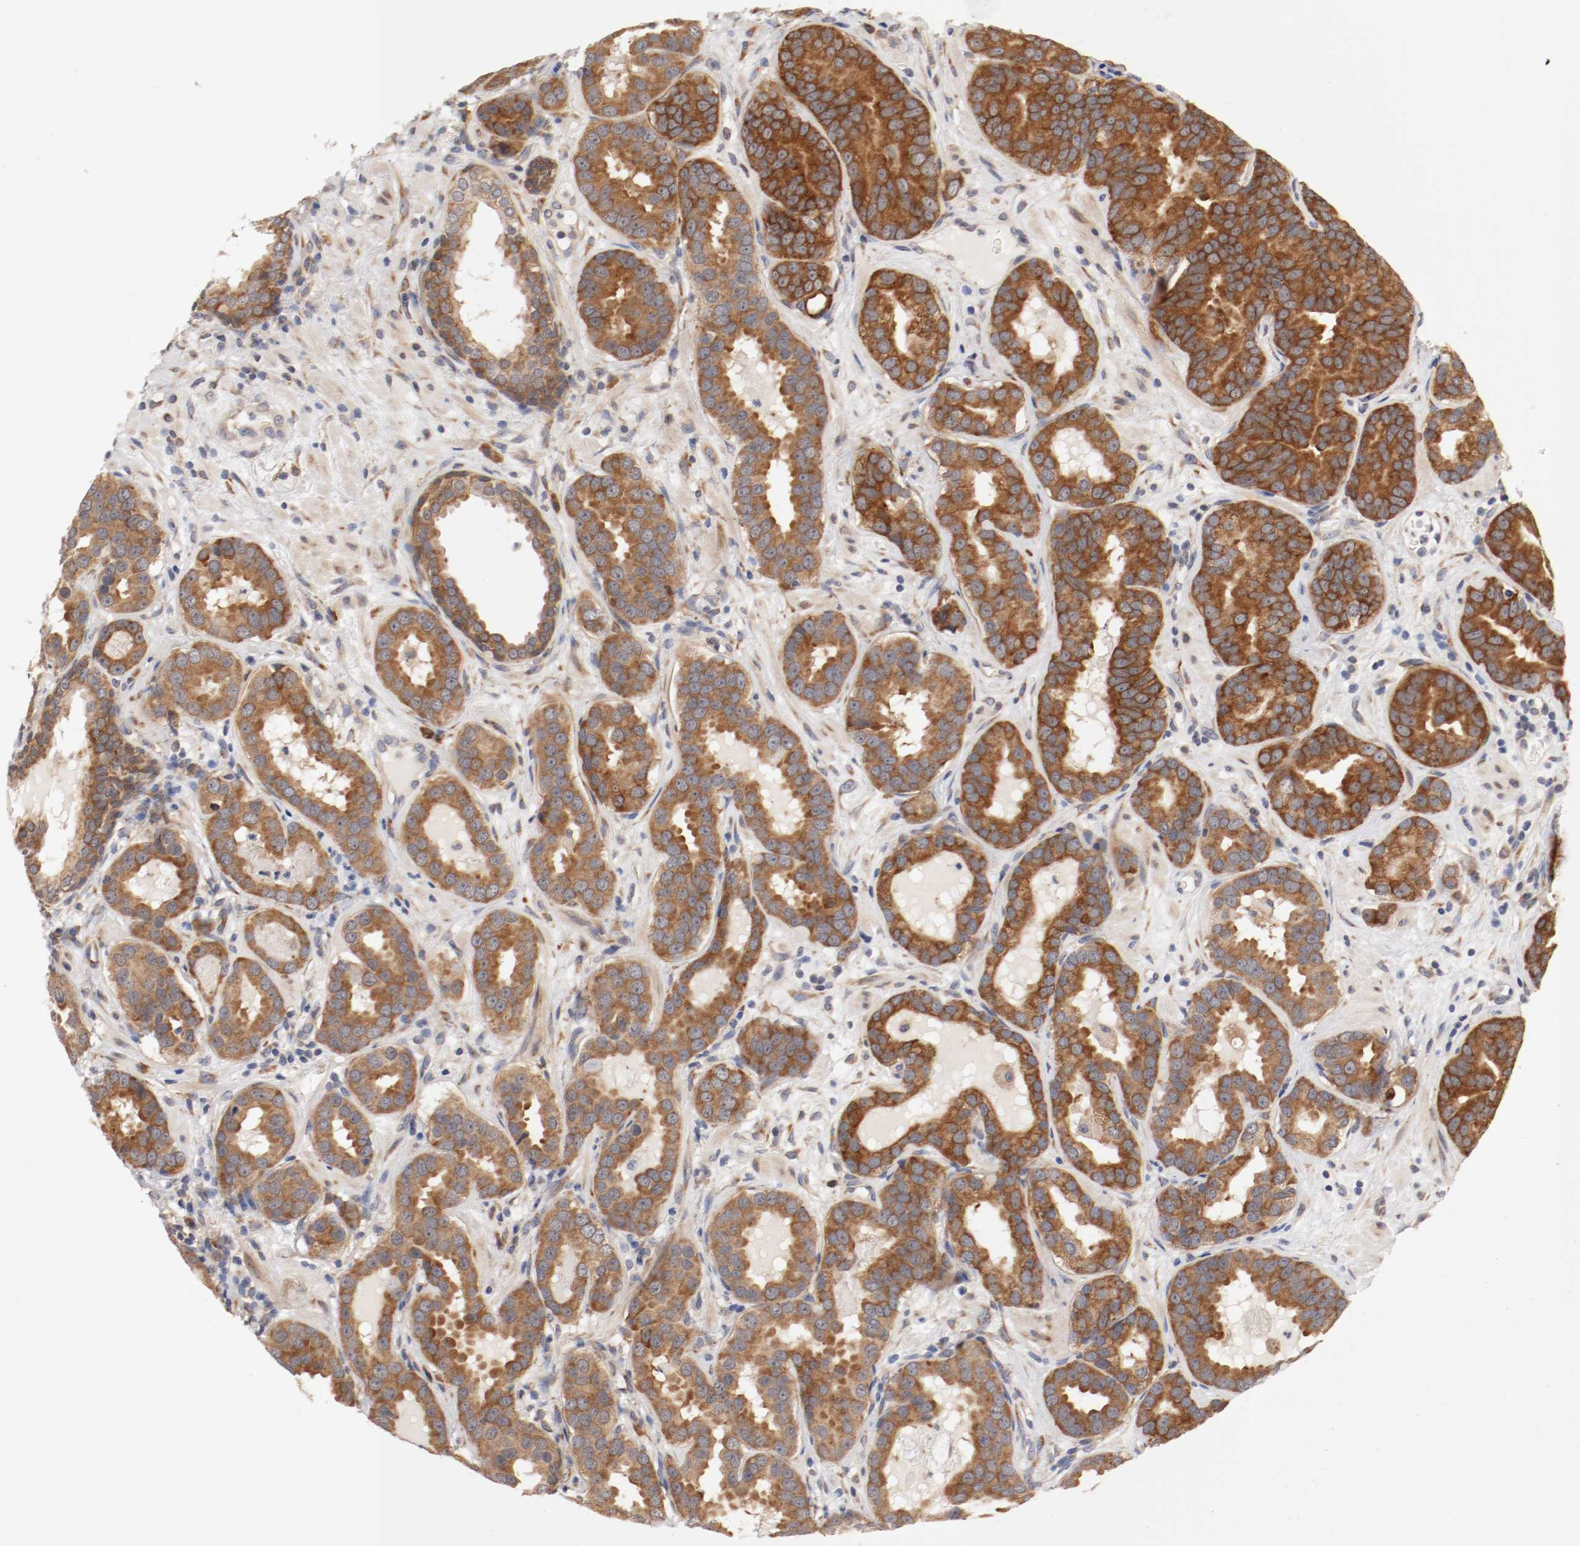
{"staining": {"intensity": "strong", "quantity": ">75%", "location": "cytoplasmic/membranous"}, "tissue": "prostate cancer", "cell_type": "Tumor cells", "image_type": "cancer", "snomed": [{"axis": "morphology", "description": "Adenocarcinoma, Low grade"}, {"axis": "topography", "description": "Prostate"}], "caption": "Prostate adenocarcinoma (low-grade) stained with immunohistochemistry displays strong cytoplasmic/membranous staining in approximately >75% of tumor cells.", "gene": "FKBP3", "patient": {"sex": "male", "age": 59}}